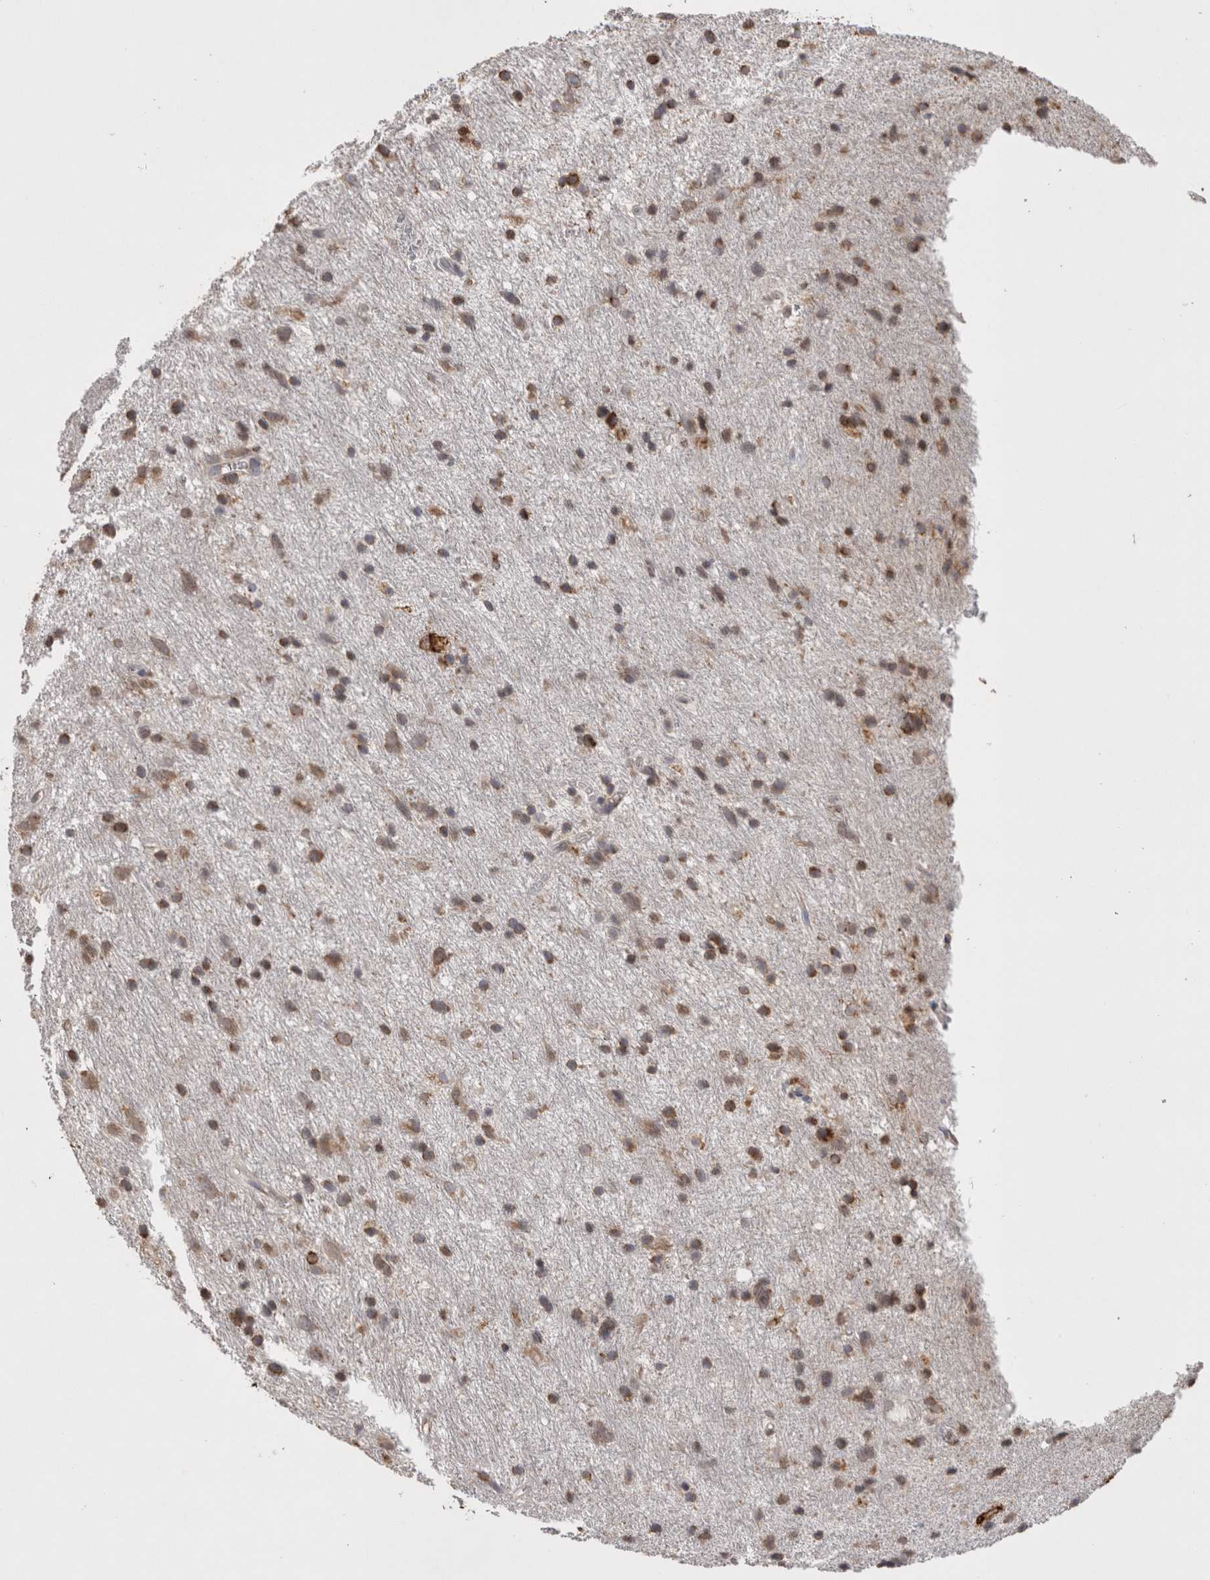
{"staining": {"intensity": "moderate", "quantity": ">75%", "location": "cytoplasmic/membranous"}, "tissue": "glioma", "cell_type": "Tumor cells", "image_type": "cancer", "snomed": [{"axis": "morphology", "description": "Glioma, malignant, Low grade"}, {"axis": "topography", "description": "Brain"}], "caption": "High-power microscopy captured an immunohistochemistry image of malignant low-grade glioma, revealing moderate cytoplasmic/membranous positivity in approximately >75% of tumor cells.", "gene": "NOMO1", "patient": {"sex": "male", "age": 77}}